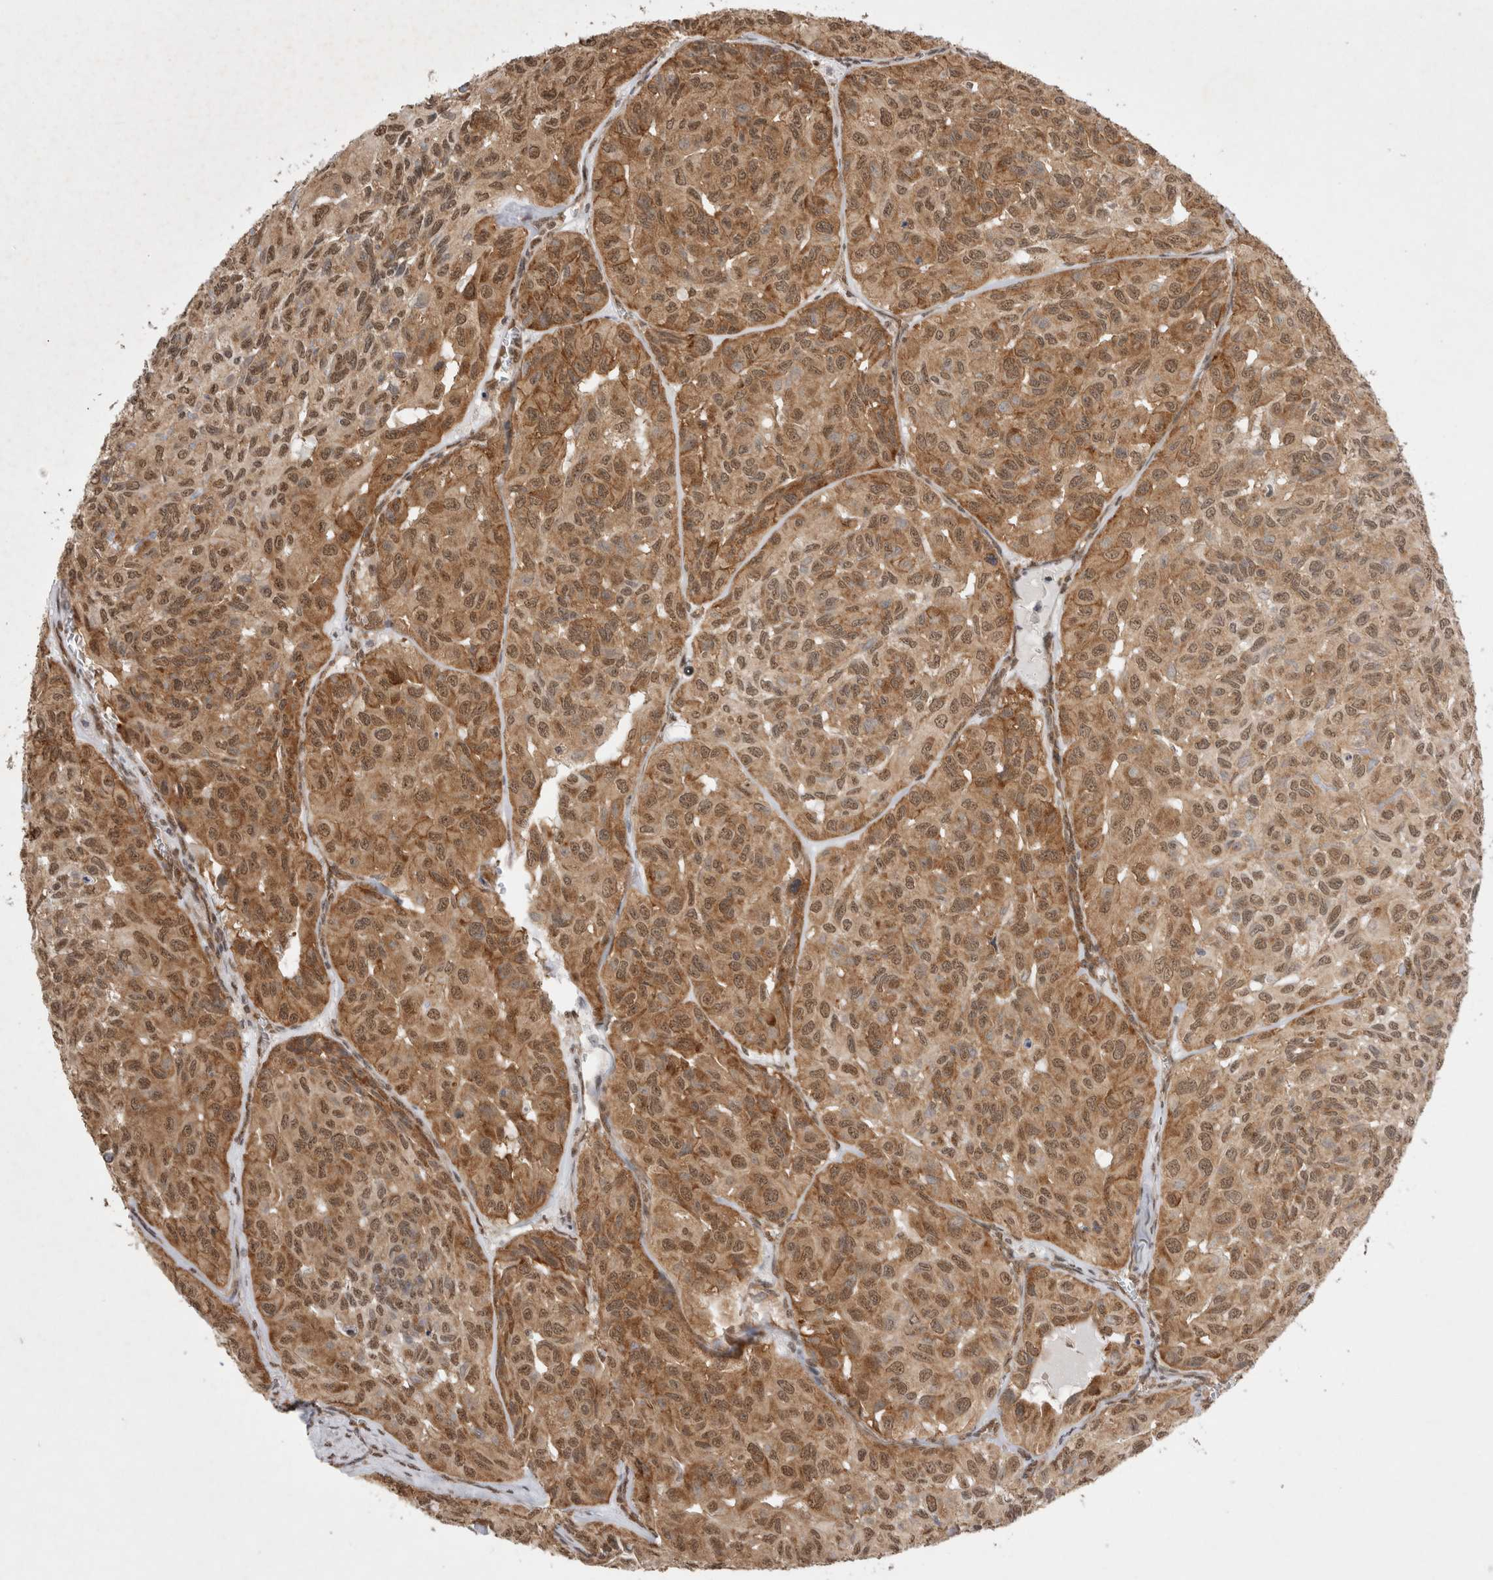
{"staining": {"intensity": "moderate", "quantity": ">75%", "location": "cytoplasmic/membranous,nuclear"}, "tissue": "head and neck cancer", "cell_type": "Tumor cells", "image_type": "cancer", "snomed": [{"axis": "morphology", "description": "Adenocarcinoma, NOS"}, {"axis": "topography", "description": "Salivary gland, NOS"}, {"axis": "topography", "description": "Head-Neck"}], "caption": "Head and neck cancer stained with a brown dye exhibits moderate cytoplasmic/membranous and nuclear positive staining in approximately >75% of tumor cells.", "gene": "WIPF2", "patient": {"sex": "female", "age": 76}}